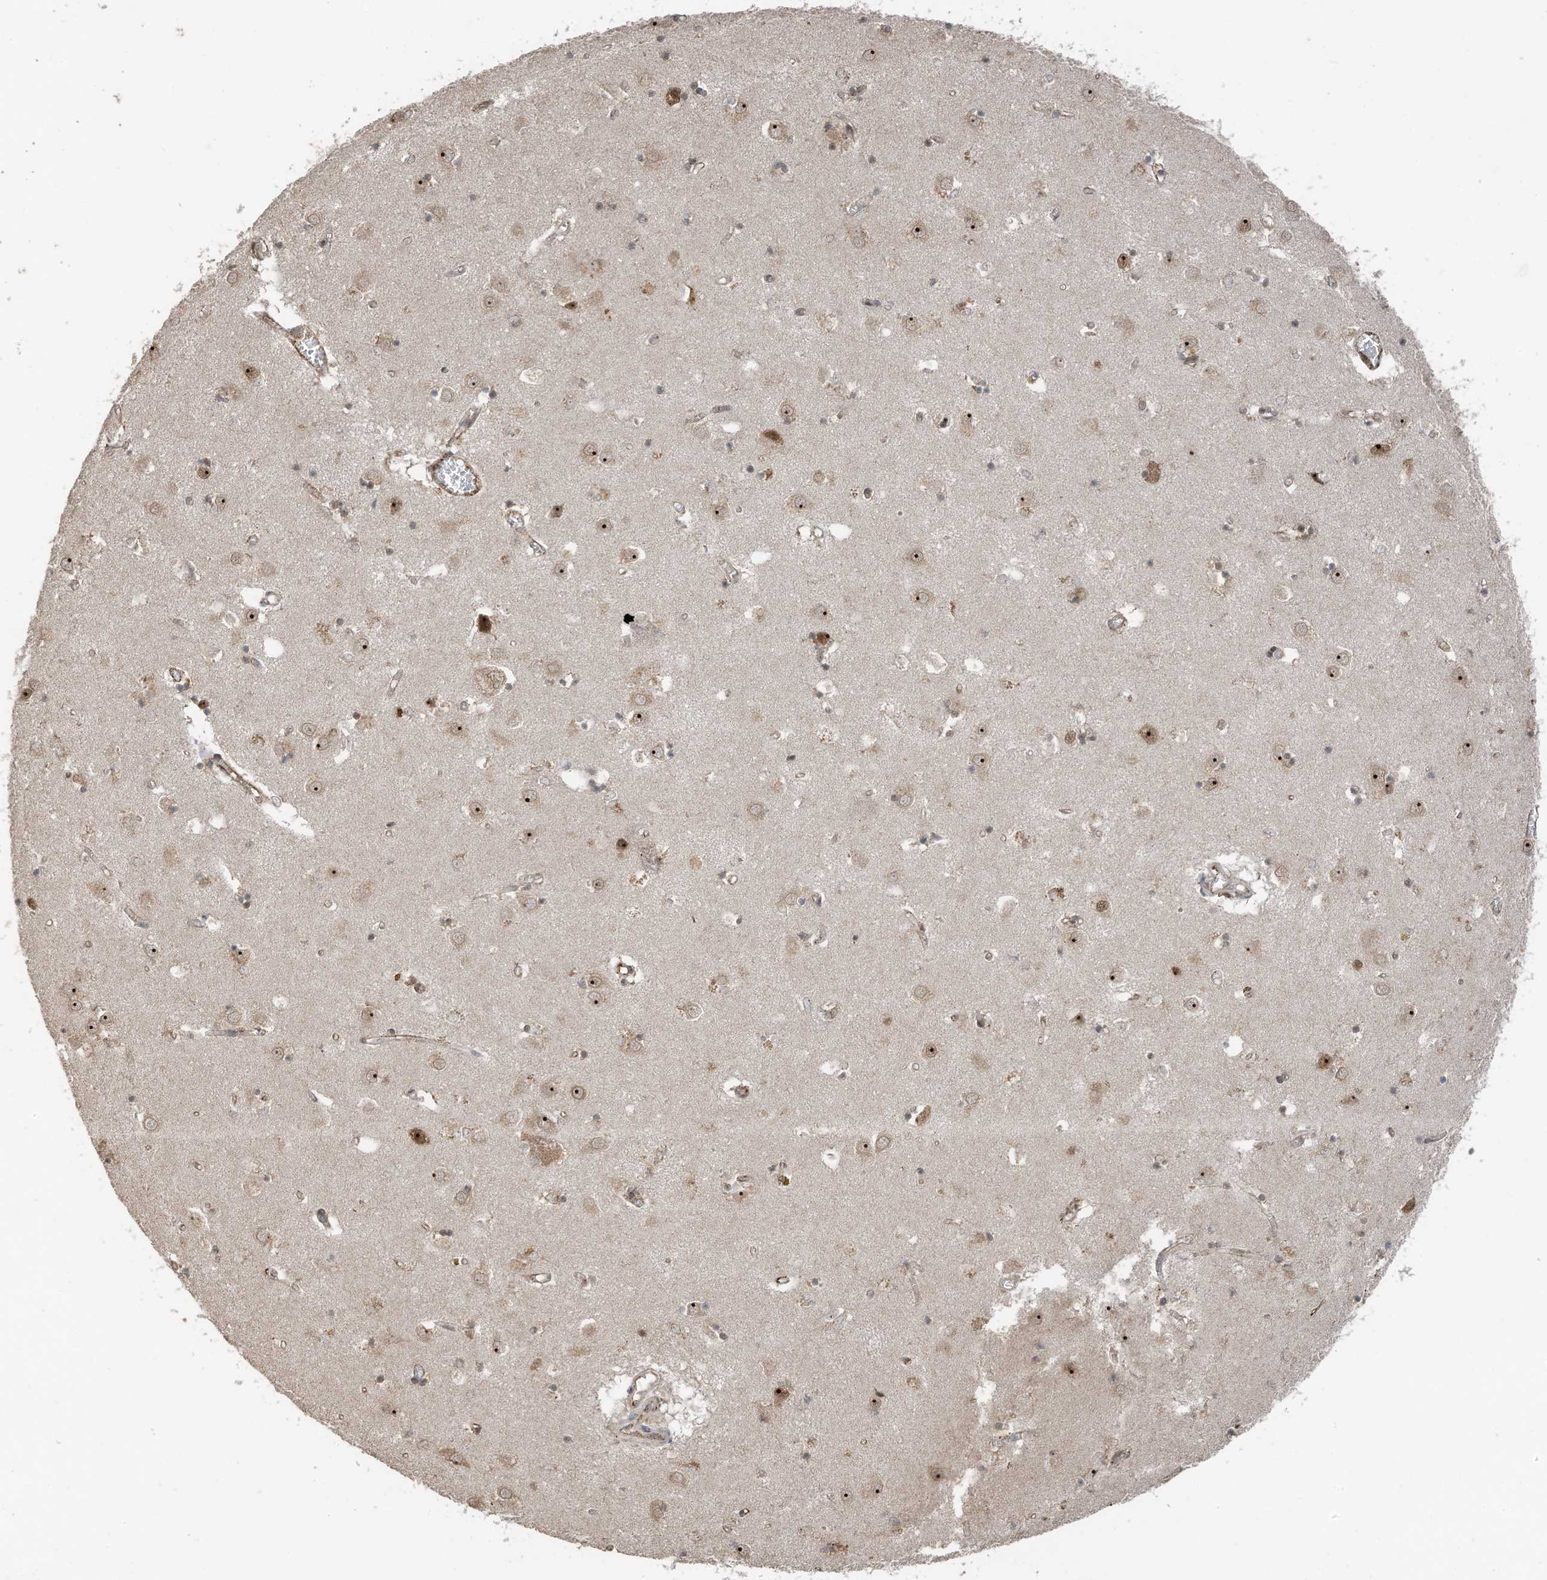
{"staining": {"intensity": "moderate", "quantity": "25%-75%", "location": "cytoplasmic/membranous,nuclear"}, "tissue": "caudate", "cell_type": "Glial cells", "image_type": "normal", "snomed": [{"axis": "morphology", "description": "Normal tissue, NOS"}, {"axis": "topography", "description": "Lateral ventricle wall"}], "caption": "Protein analysis of benign caudate exhibits moderate cytoplasmic/membranous,nuclear positivity in approximately 25%-75% of glial cells.", "gene": "ERLEC1", "patient": {"sex": "male", "age": 70}}